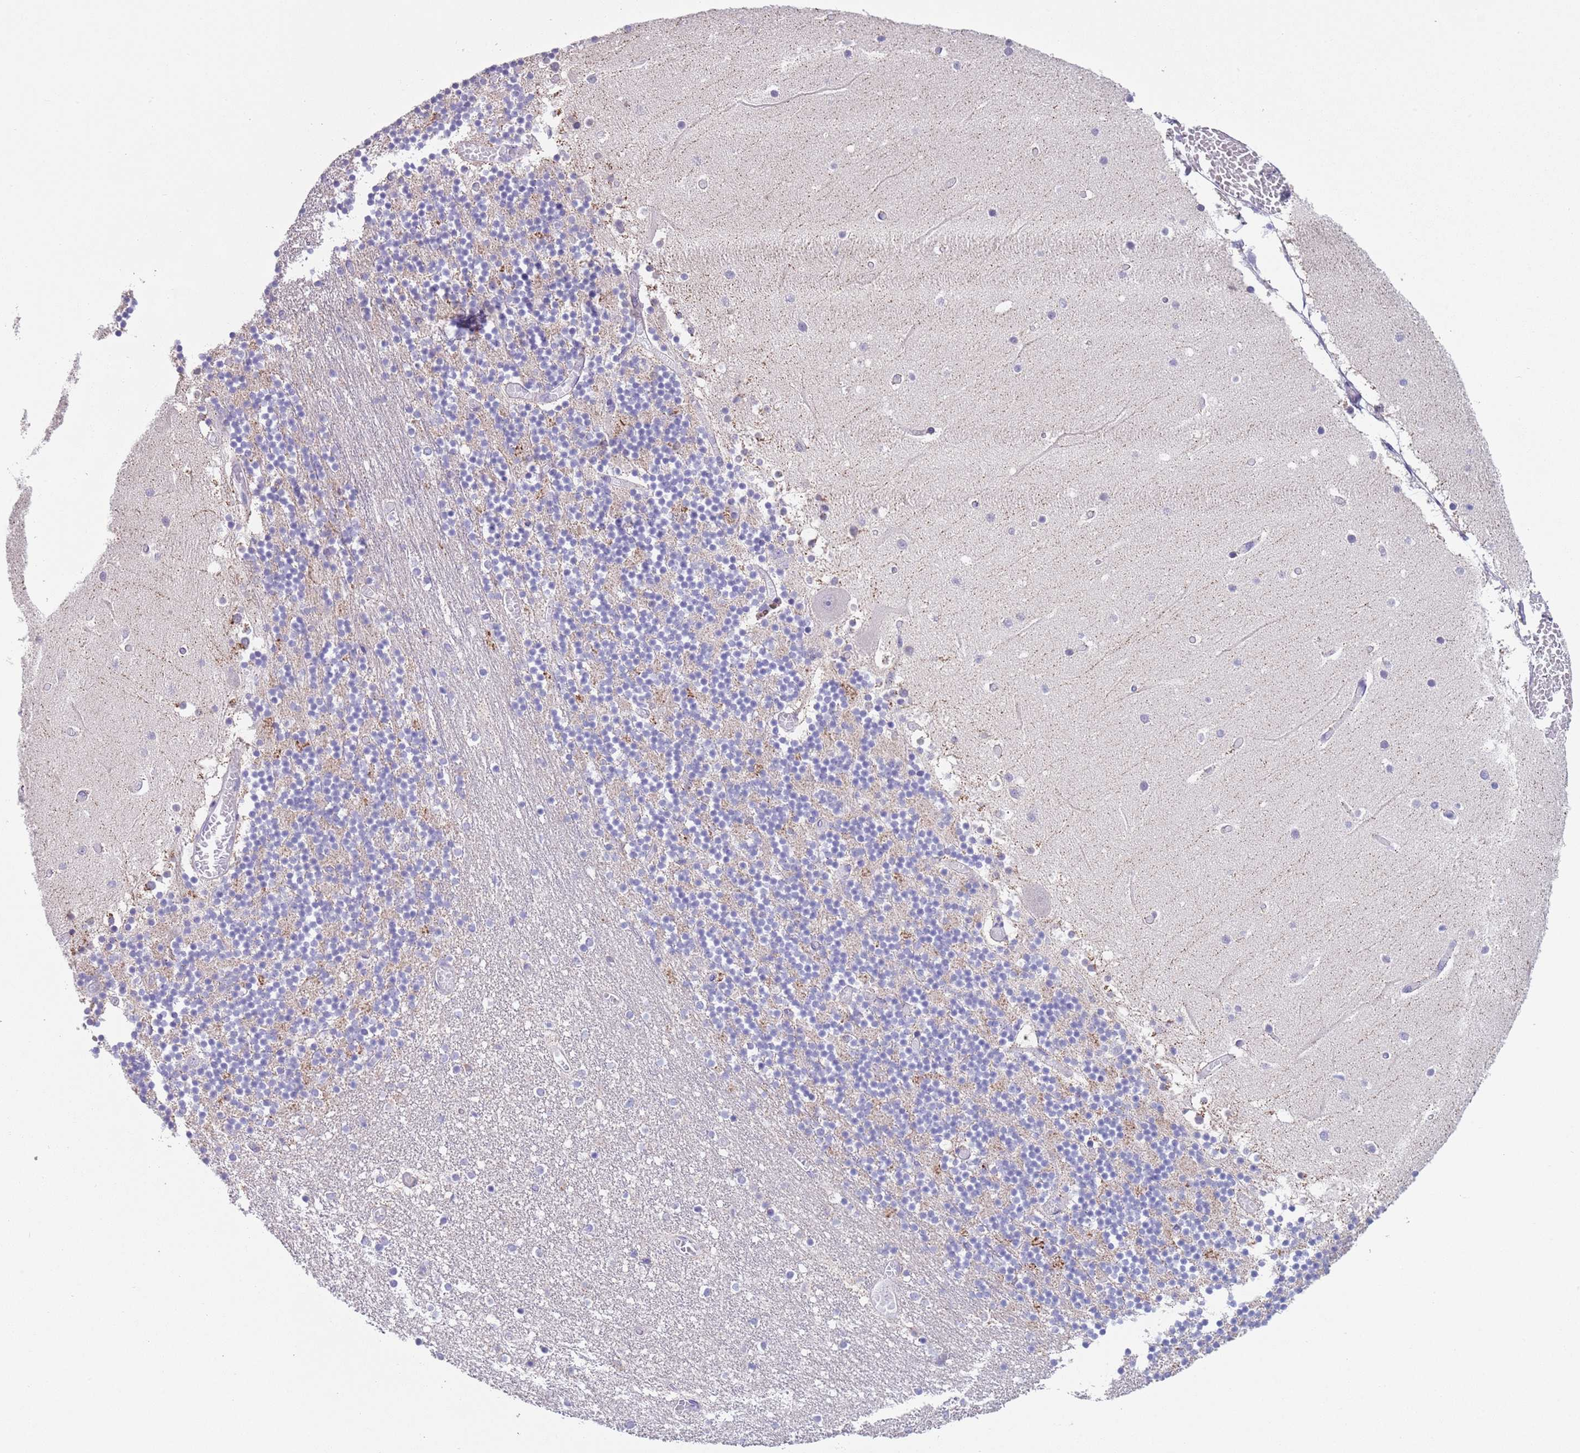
{"staining": {"intensity": "negative", "quantity": "none", "location": "none"}, "tissue": "cerebellum", "cell_type": "Cells in granular layer", "image_type": "normal", "snomed": [{"axis": "morphology", "description": "Normal tissue, NOS"}, {"axis": "topography", "description": "Cerebellum"}], "caption": "High magnification brightfield microscopy of normal cerebellum stained with DAB (3,3'-diaminobenzidine) (brown) and counterstained with hematoxylin (blue): cells in granular layer show no significant expression.", "gene": "SPIRE2", "patient": {"sex": "female", "age": 28}}